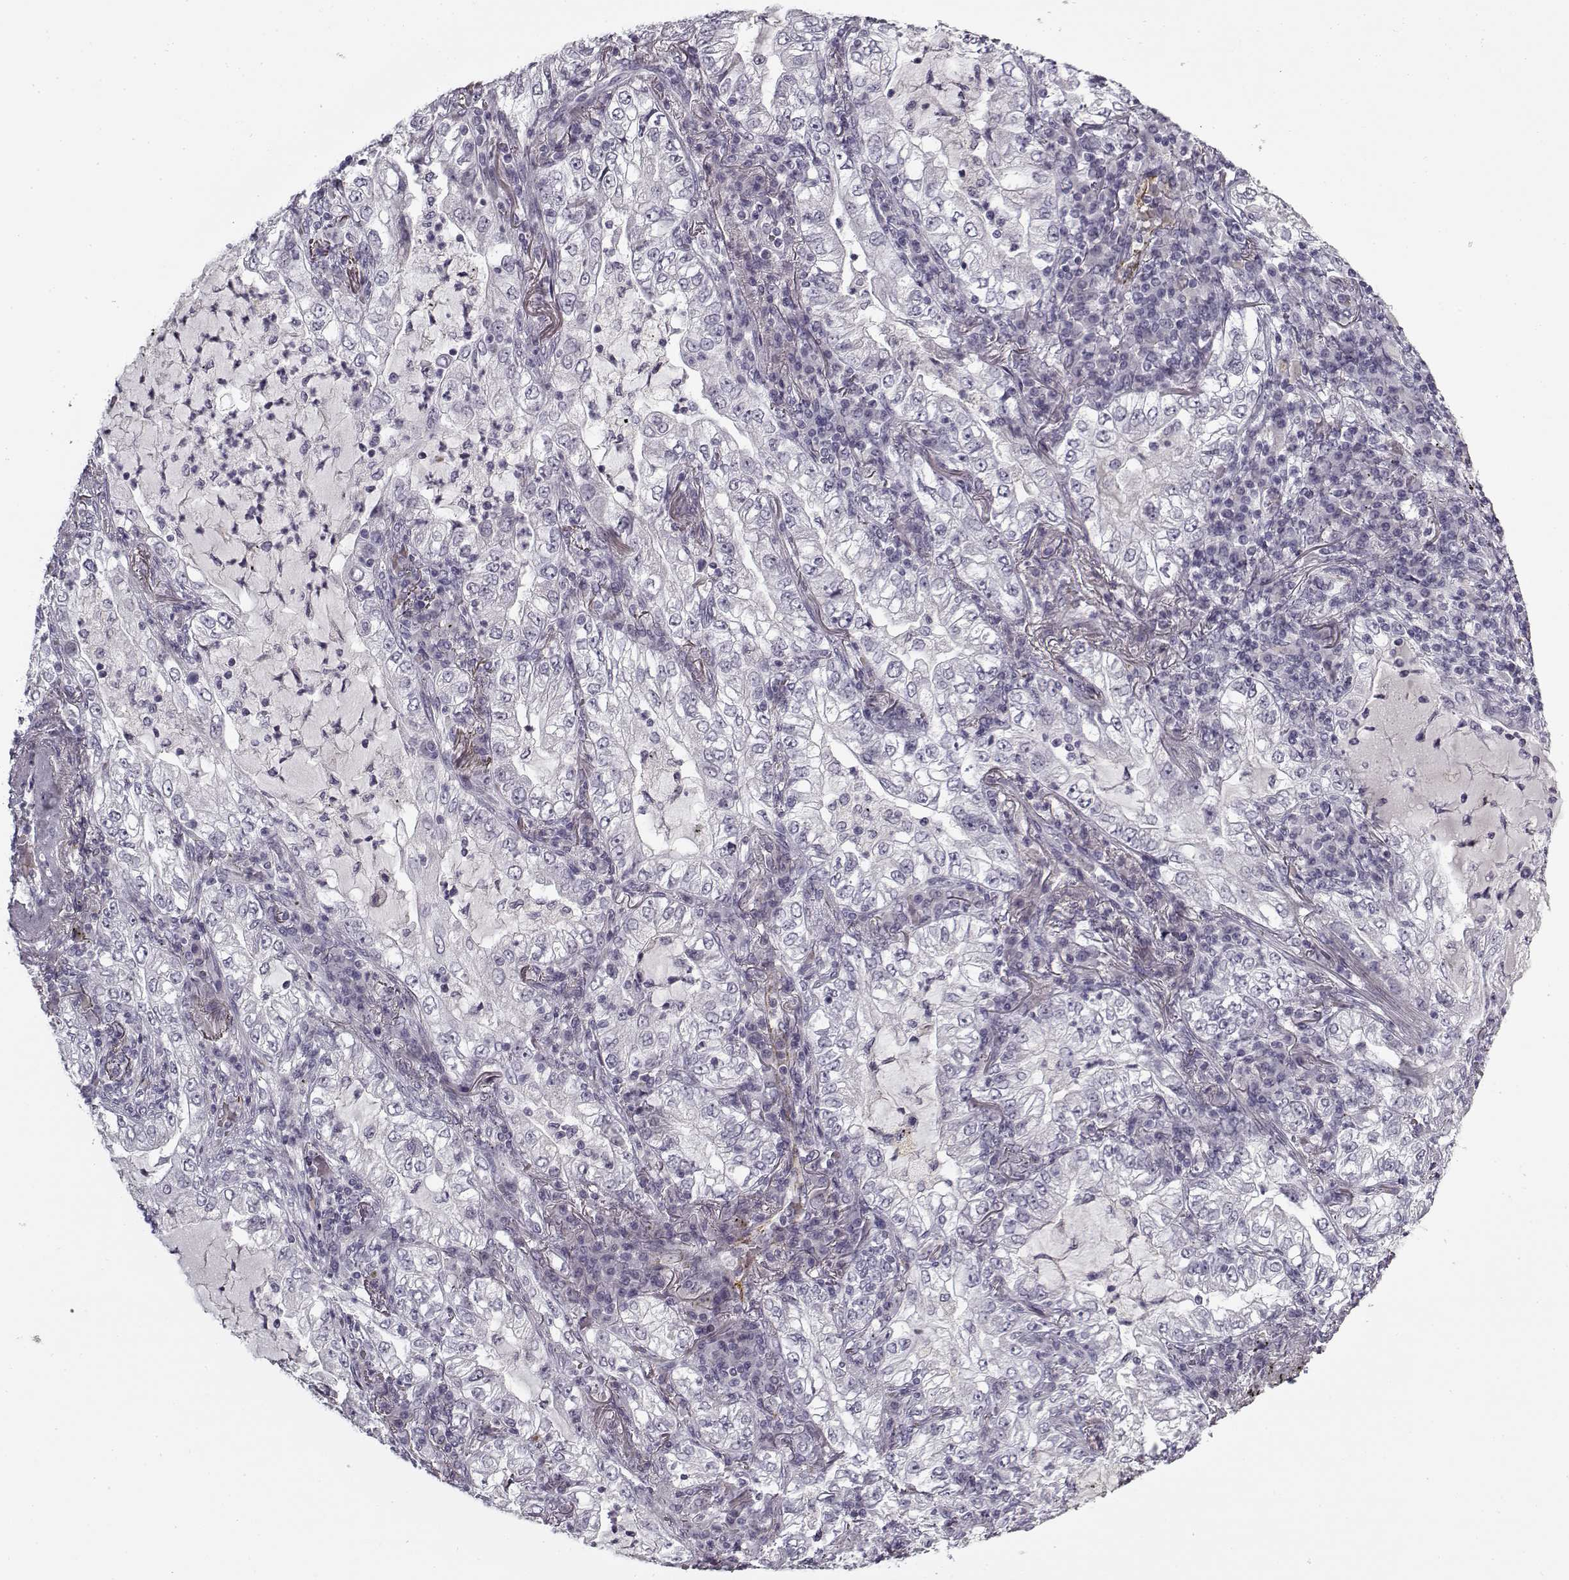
{"staining": {"intensity": "negative", "quantity": "none", "location": "none"}, "tissue": "lung cancer", "cell_type": "Tumor cells", "image_type": "cancer", "snomed": [{"axis": "morphology", "description": "Adenocarcinoma, NOS"}, {"axis": "topography", "description": "Lung"}], "caption": "Lung cancer stained for a protein using IHC reveals no positivity tumor cells.", "gene": "SNCA", "patient": {"sex": "female", "age": 73}}